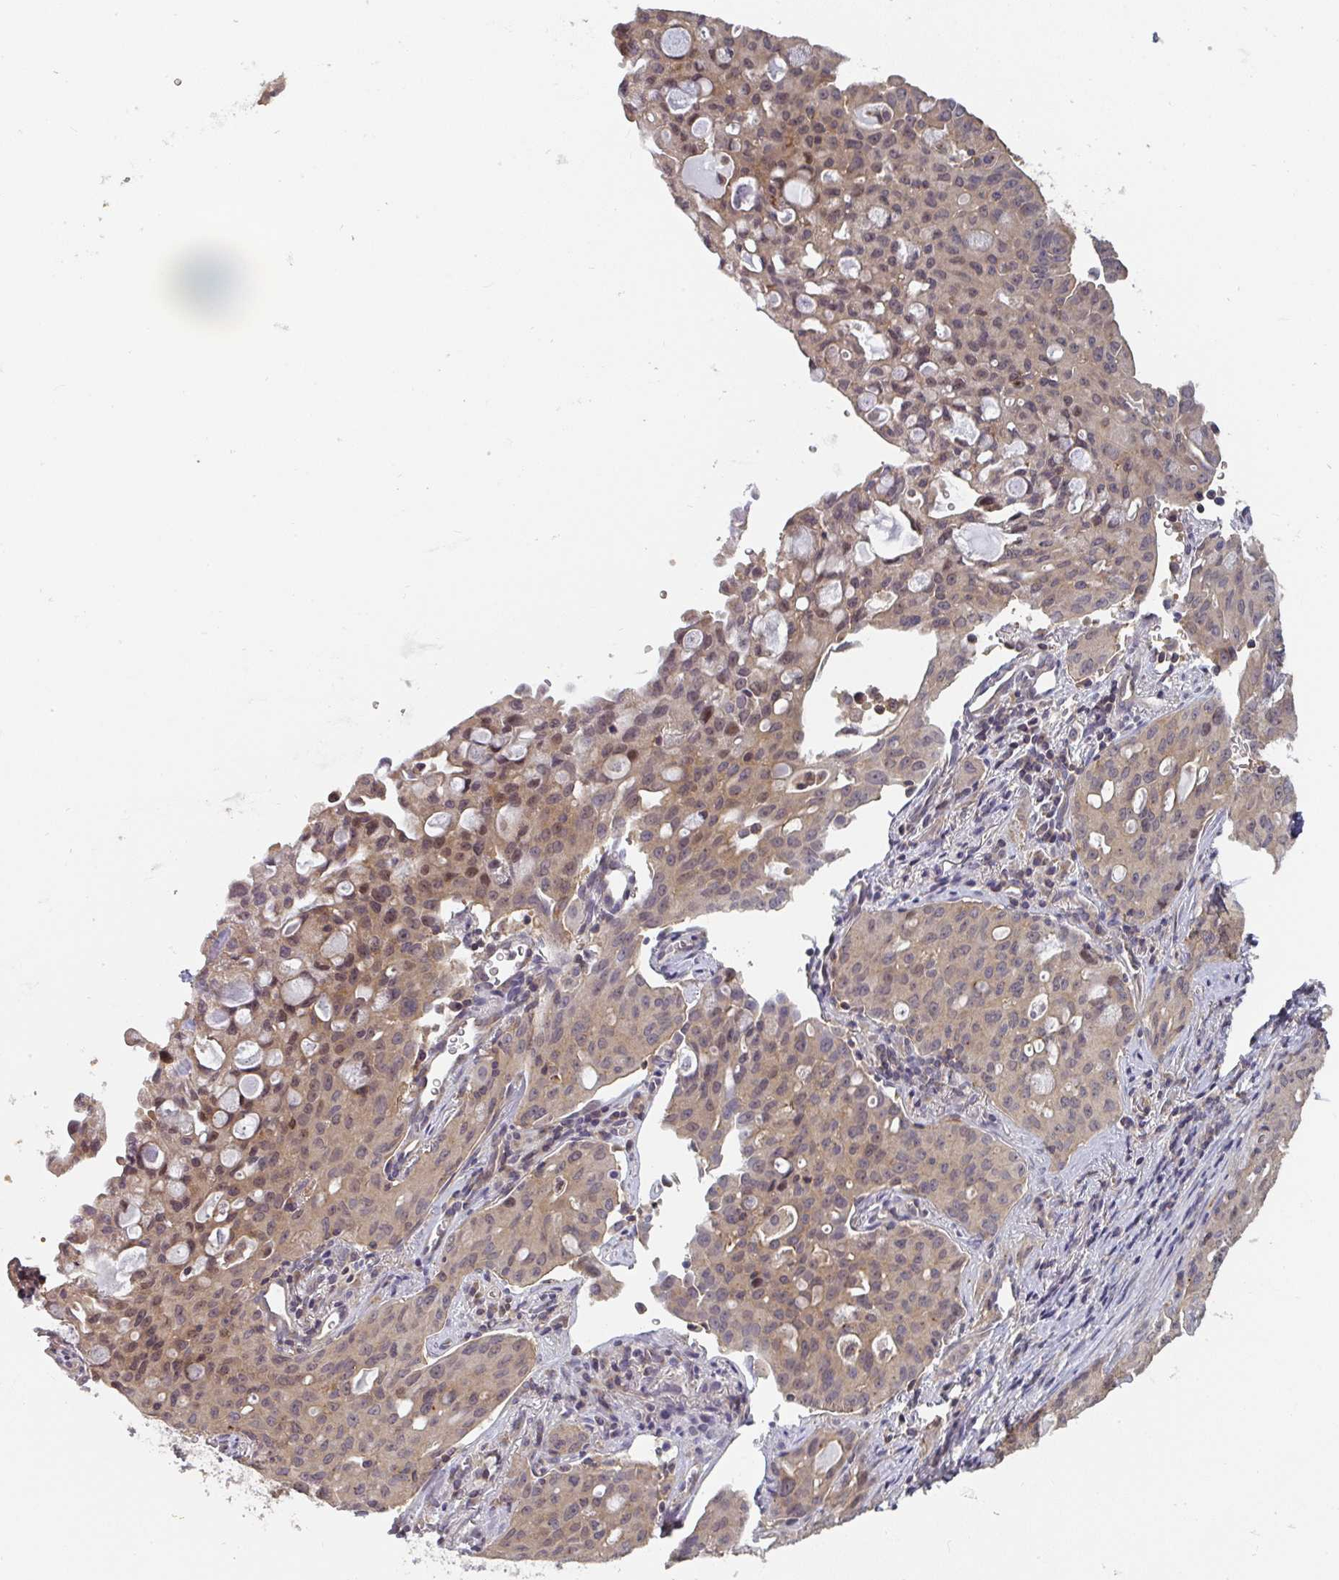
{"staining": {"intensity": "weak", "quantity": "25%-75%", "location": "cytoplasmic/membranous,nuclear"}, "tissue": "lung cancer", "cell_type": "Tumor cells", "image_type": "cancer", "snomed": [{"axis": "morphology", "description": "Adenocarcinoma, NOS"}, {"axis": "topography", "description": "Lung"}], "caption": "The photomicrograph displays a brown stain indicating the presence of a protein in the cytoplasmic/membranous and nuclear of tumor cells in lung cancer.", "gene": "RANGRF", "patient": {"sex": "female", "age": 44}}